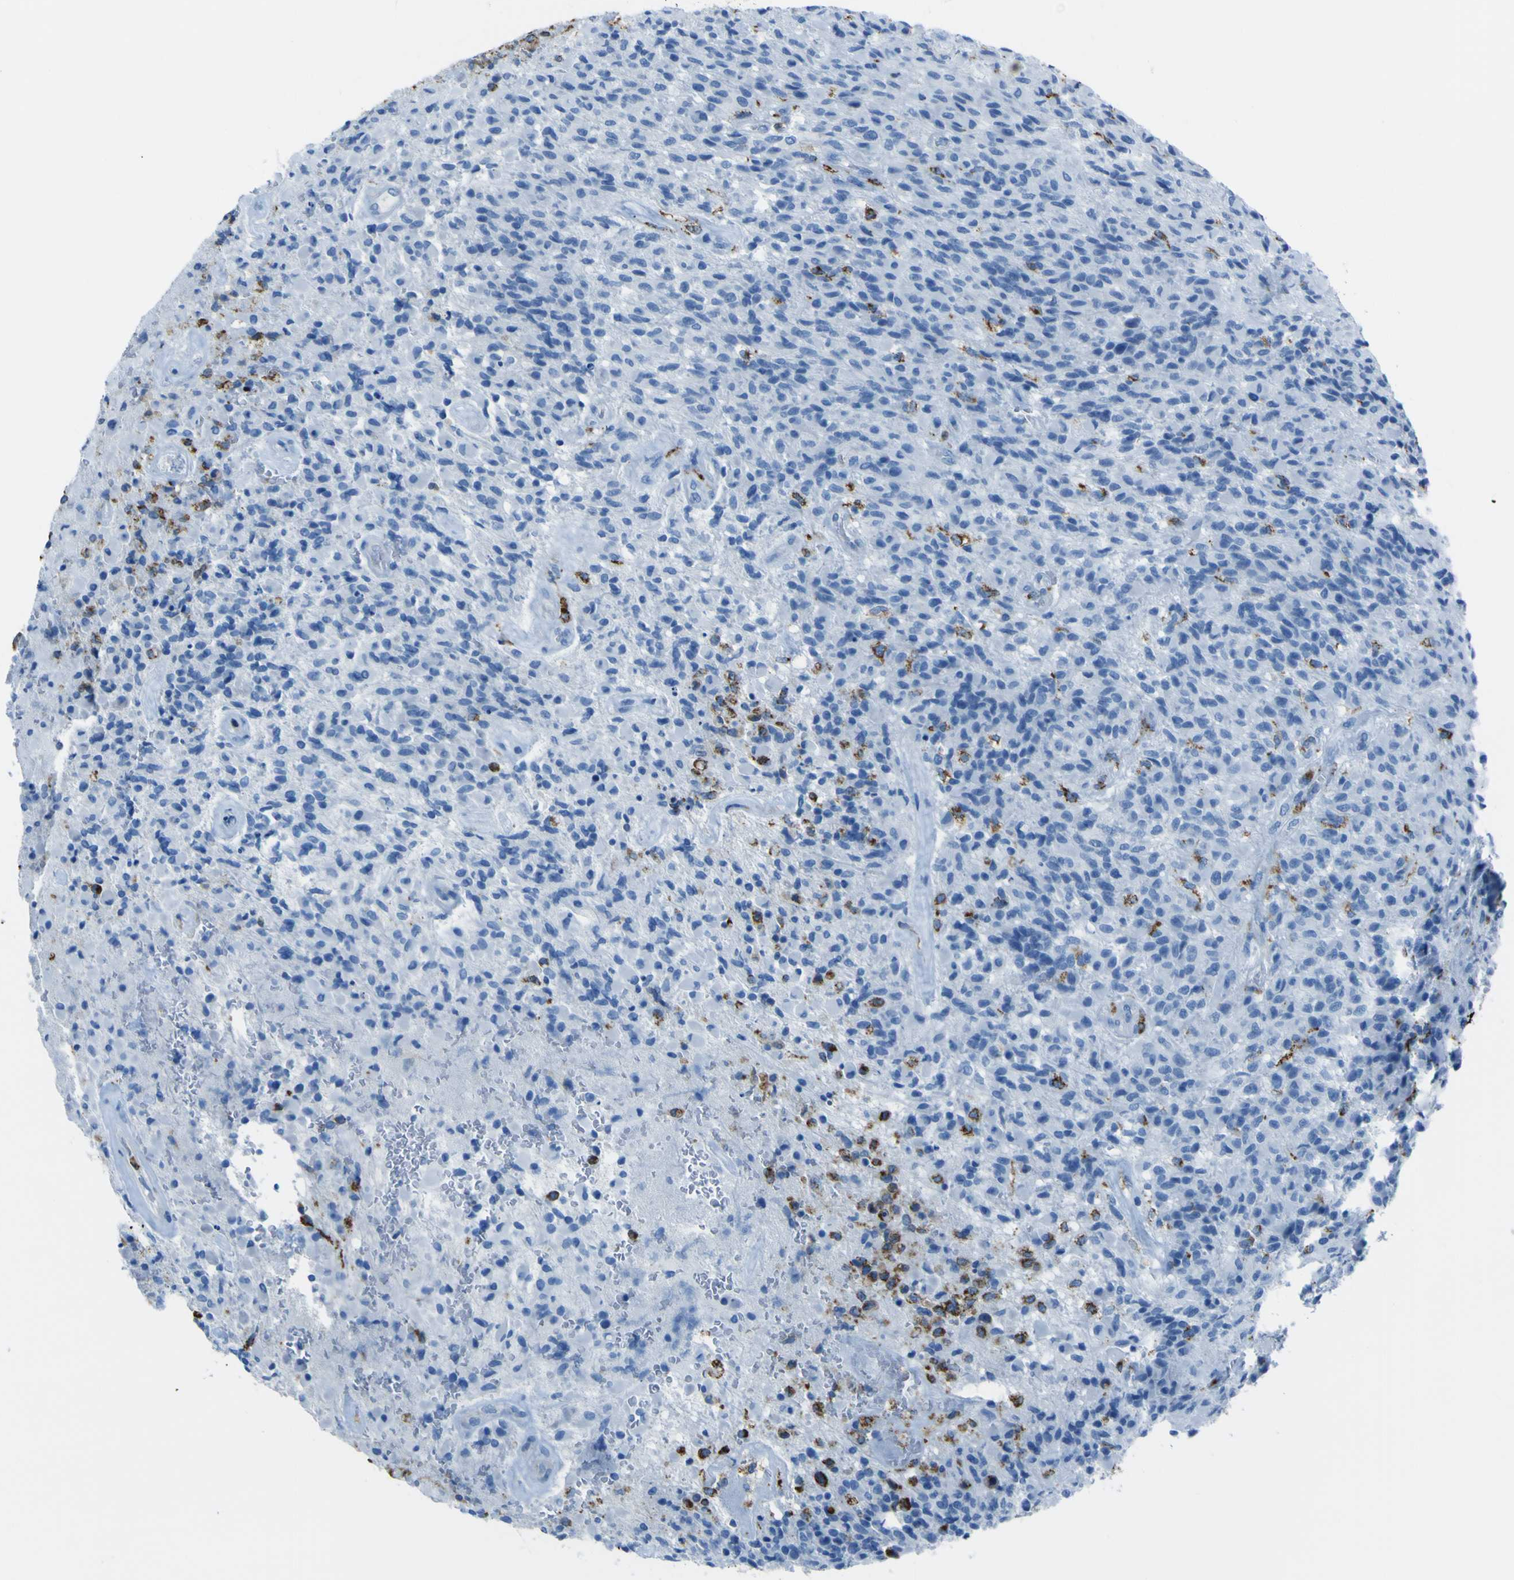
{"staining": {"intensity": "moderate", "quantity": "<25%", "location": "cytoplasmic/membranous"}, "tissue": "glioma", "cell_type": "Tumor cells", "image_type": "cancer", "snomed": [{"axis": "morphology", "description": "Glioma, malignant, High grade"}, {"axis": "topography", "description": "Brain"}], "caption": "Glioma was stained to show a protein in brown. There is low levels of moderate cytoplasmic/membranous staining in approximately <25% of tumor cells.", "gene": "ACSL1", "patient": {"sex": "male", "age": 71}}